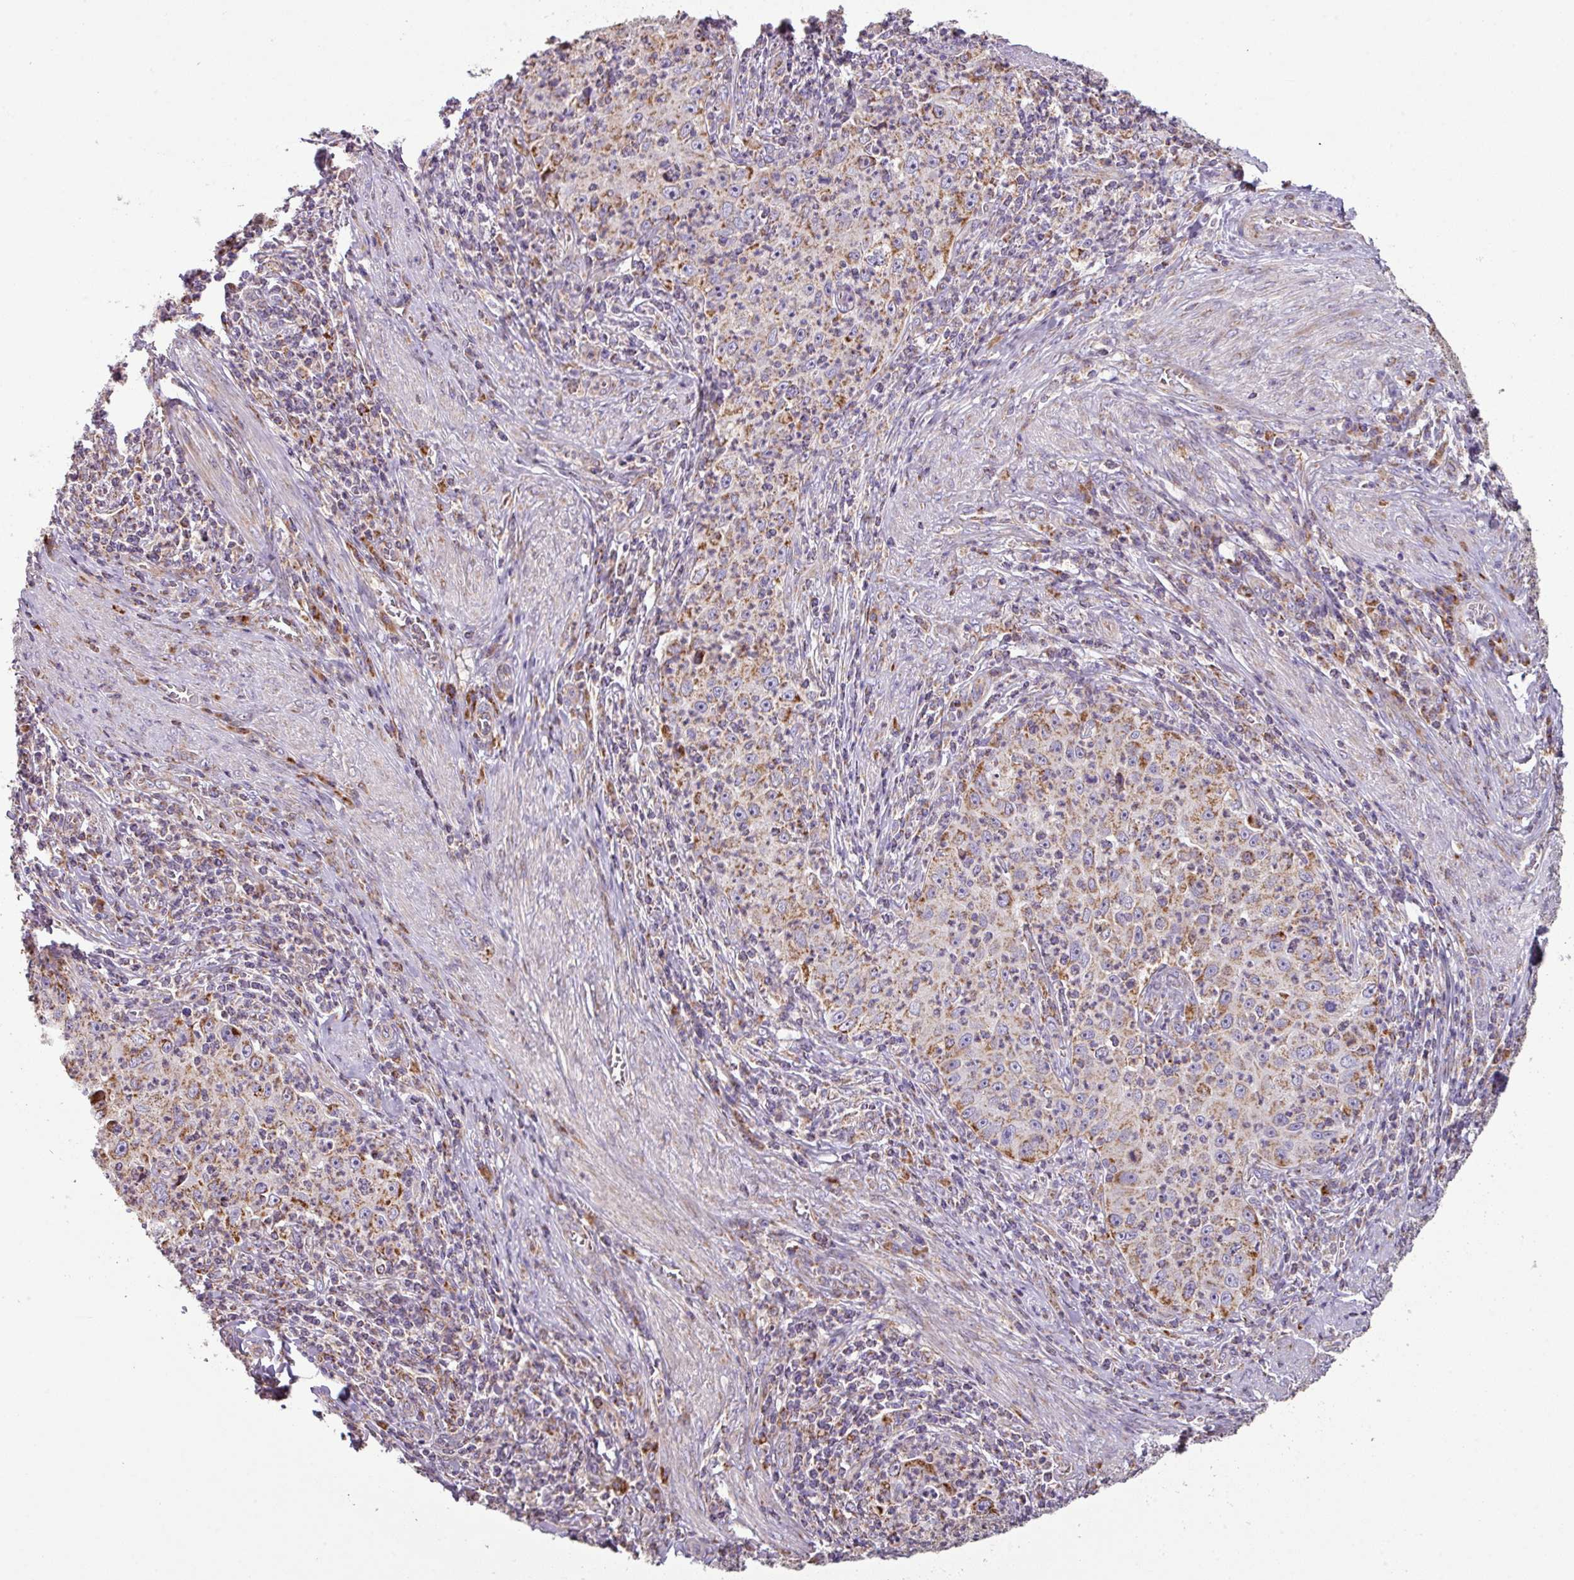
{"staining": {"intensity": "moderate", "quantity": ">75%", "location": "cytoplasmic/membranous"}, "tissue": "cervical cancer", "cell_type": "Tumor cells", "image_type": "cancer", "snomed": [{"axis": "morphology", "description": "Squamous cell carcinoma, NOS"}, {"axis": "topography", "description": "Cervix"}], "caption": "About >75% of tumor cells in human squamous cell carcinoma (cervical) display moderate cytoplasmic/membranous protein positivity as visualized by brown immunohistochemical staining.", "gene": "SQOR", "patient": {"sex": "female", "age": 30}}